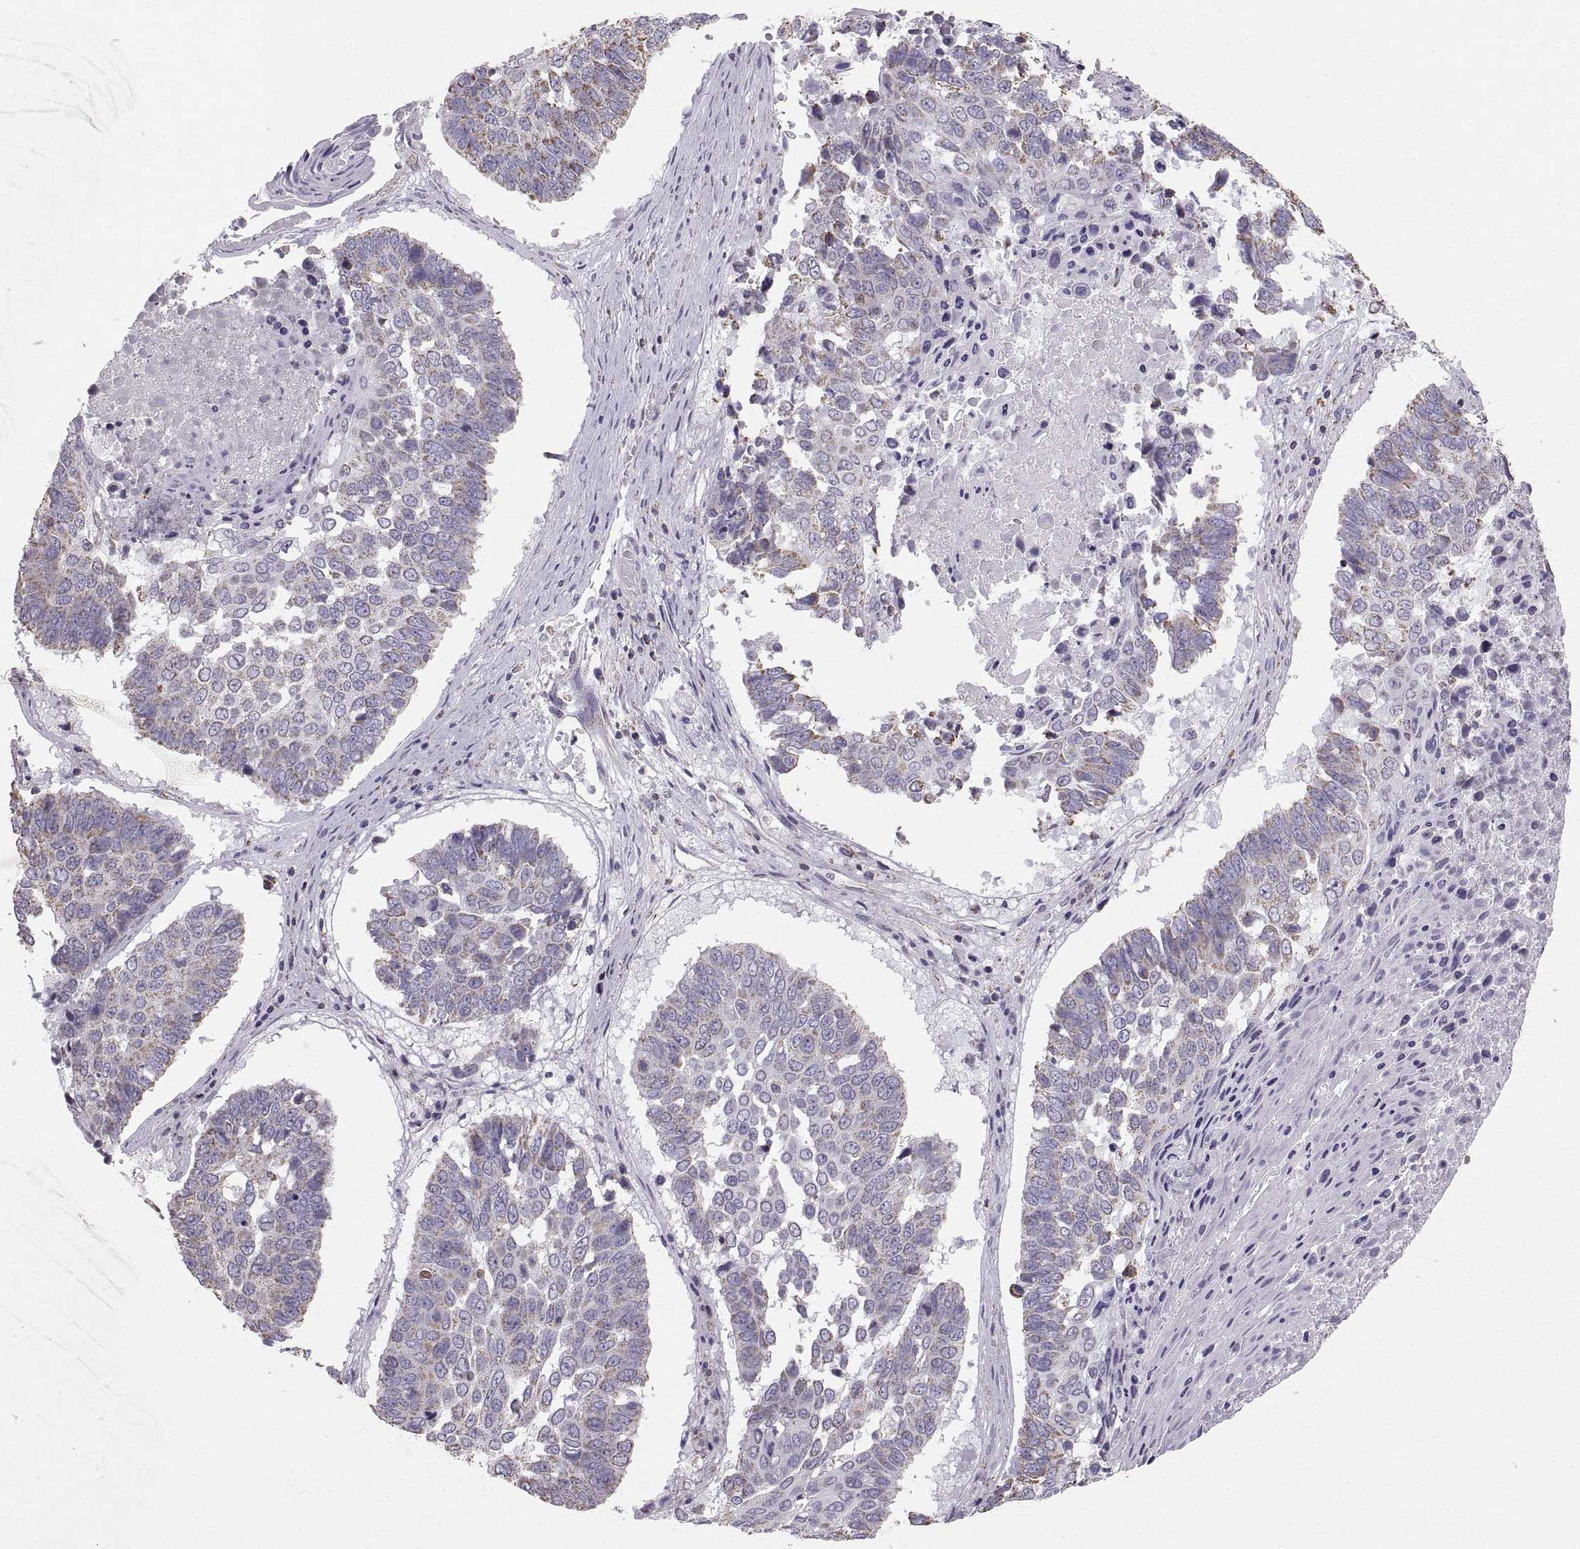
{"staining": {"intensity": "weak", "quantity": "25%-75%", "location": "cytoplasmic/membranous"}, "tissue": "lung cancer", "cell_type": "Tumor cells", "image_type": "cancer", "snomed": [{"axis": "morphology", "description": "Squamous cell carcinoma, NOS"}, {"axis": "topography", "description": "Lung"}], "caption": "IHC of human lung squamous cell carcinoma displays low levels of weak cytoplasmic/membranous staining in approximately 25%-75% of tumor cells. IHC stains the protein in brown and the nuclei are stained blue.", "gene": "STMND1", "patient": {"sex": "male", "age": 73}}